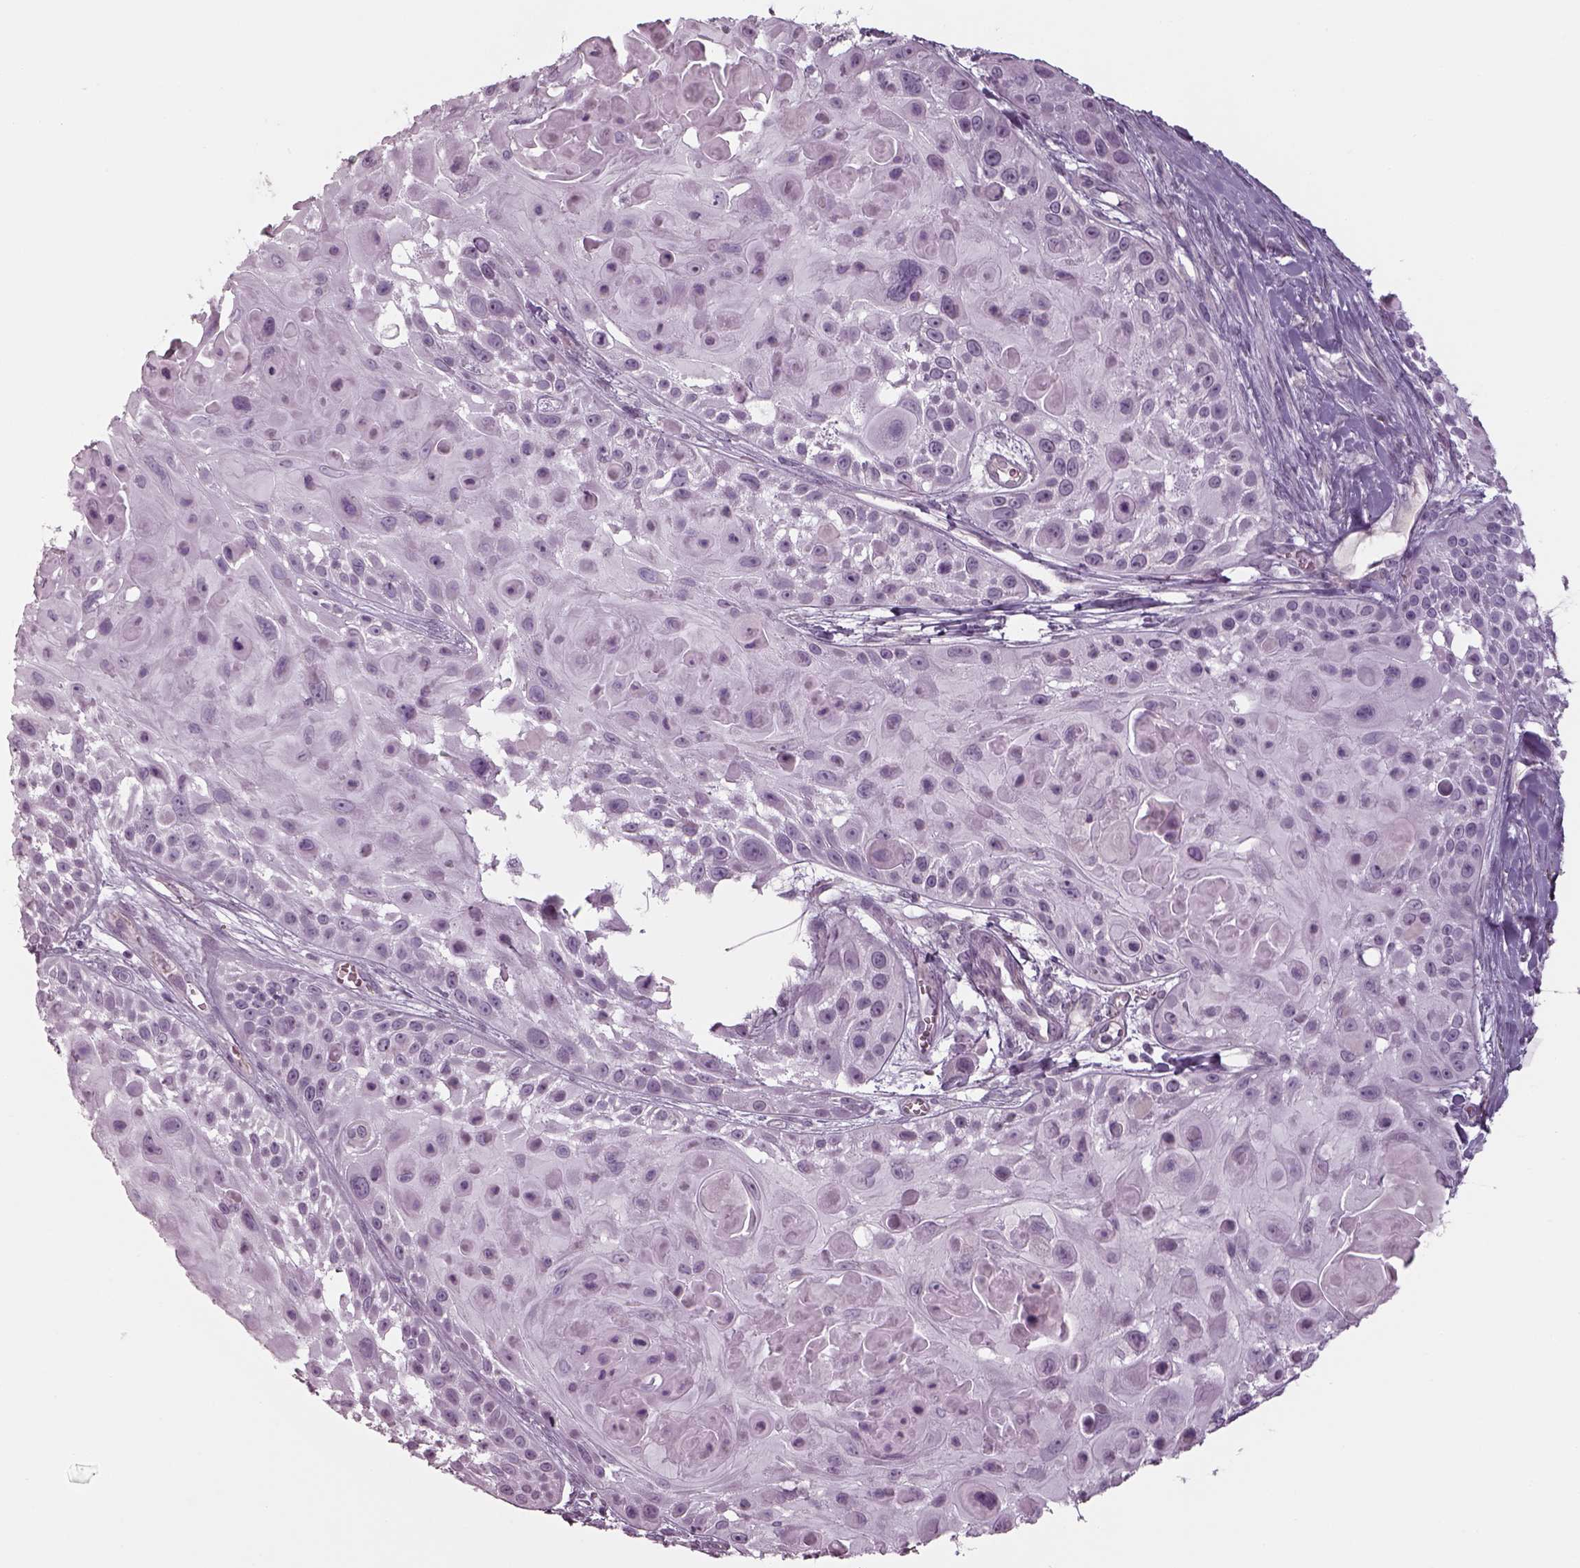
{"staining": {"intensity": "negative", "quantity": "none", "location": "none"}, "tissue": "skin cancer", "cell_type": "Tumor cells", "image_type": "cancer", "snomed": [{"axis": "morphology", "description": "Squamous cell carcinoma, NOS"}, {"axis": "topography", "description": "Skin"}, {"axis": "topography", "description": "Anal"}], "caption": "Skin cancer (squamous cell carcinoma) stained for a protein using immunohistochemistry (IHC) displays no staining tumor cells.", "gene": "SEPTIN14", "patient": {"sex": "female", "age": 75}}